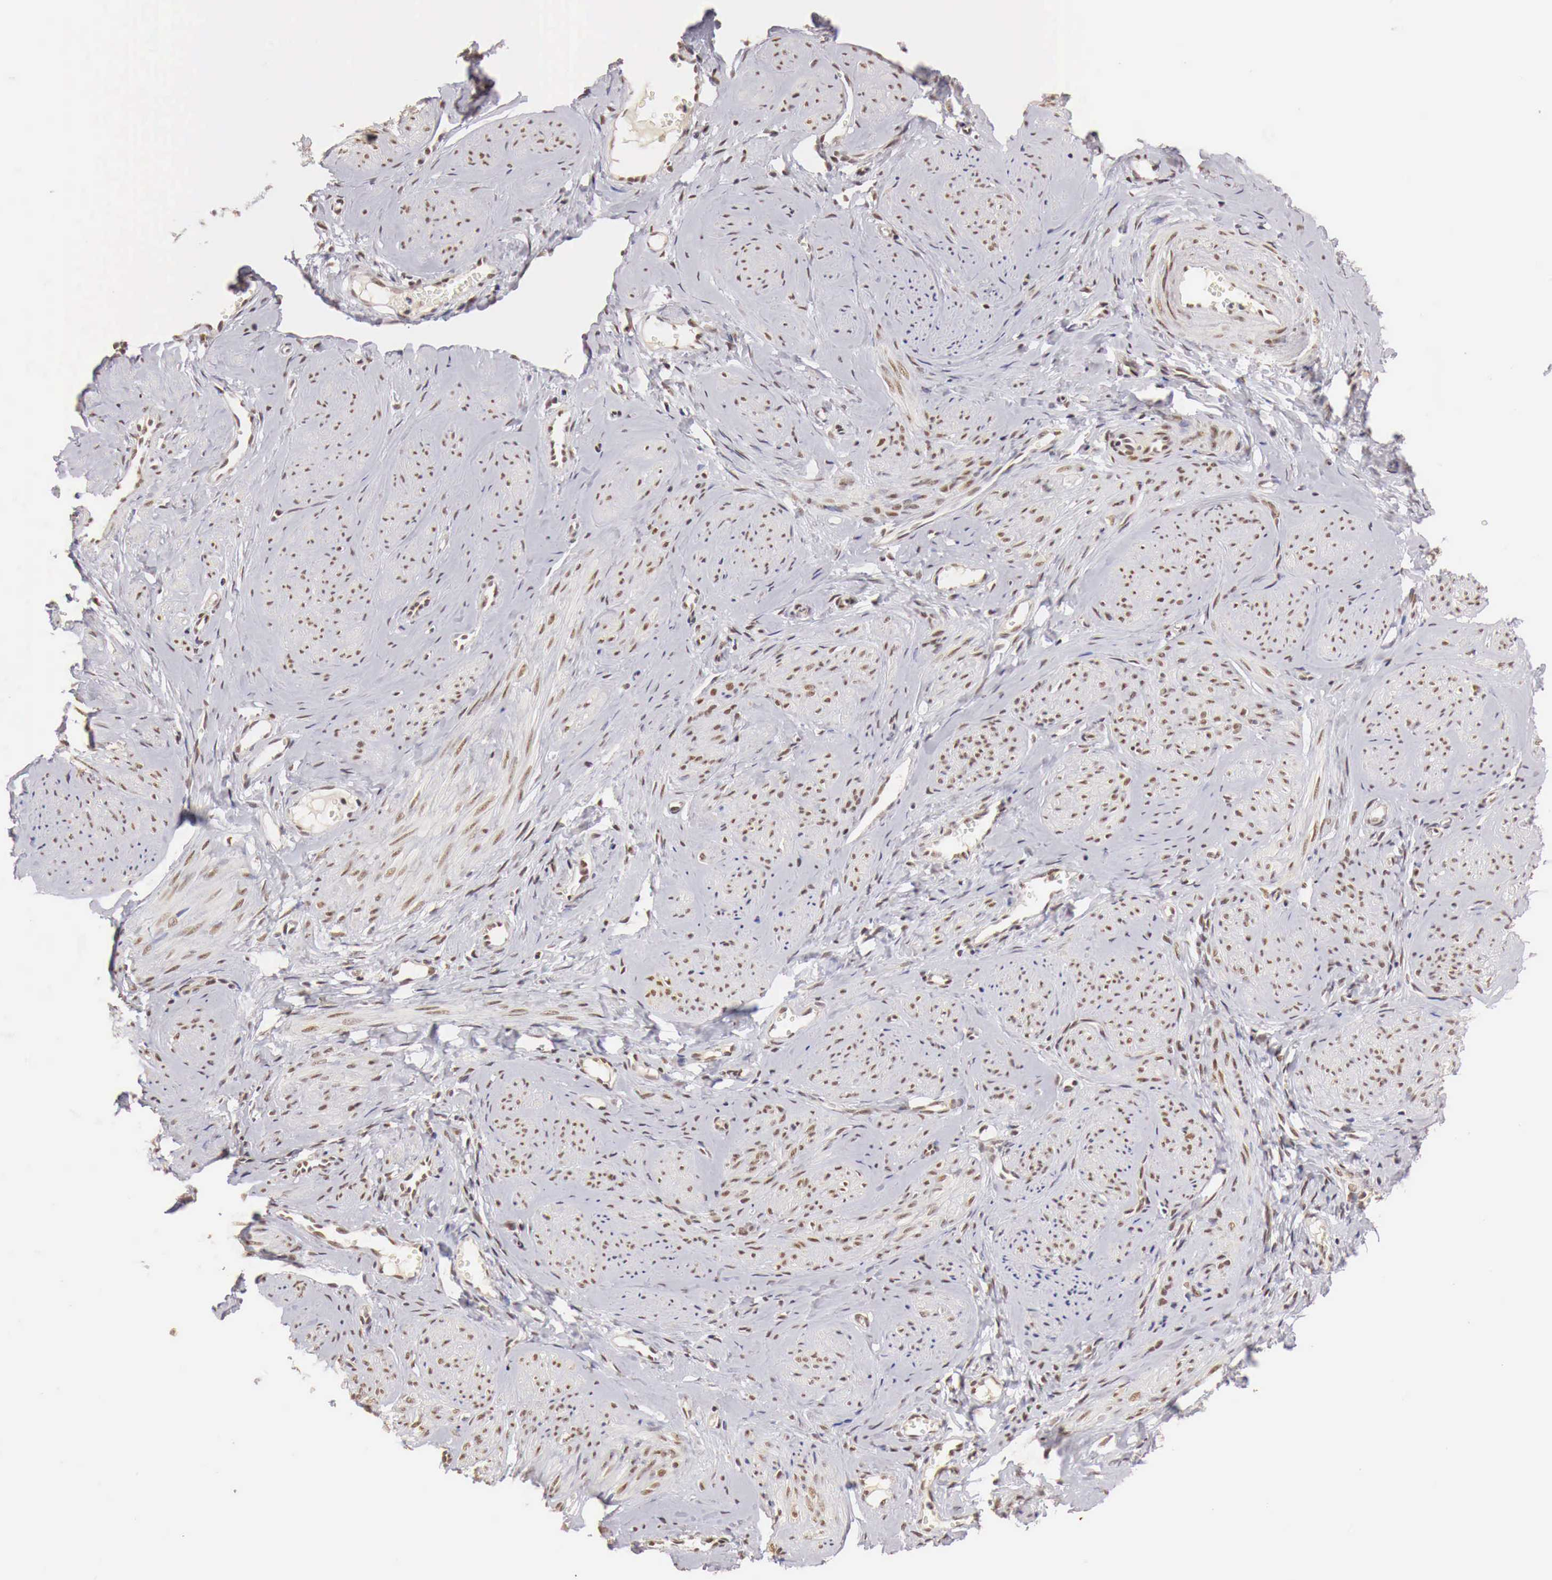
{"staining": {"intensity": "weak", "quantity": ">75%", "location": "nuclear"}, "tissue": "smooth muscle", "cell_type": "Smooth muscle cells", "image_type": "normal", "snomed": [{"axis": "morphology", "description": "Normal tissue, NOS"}, {"axis": "topography", "description": "Uterus"}], "caption": "Smooth muscle stained with IHC reveals weak nuclear staining in about >75% of smooth muscle cells. (DAB IHC, brown staining for protein, blue staining for nuclei).", "gene": "GPKOW", "patient": {"sex": "female", "age": 45}}